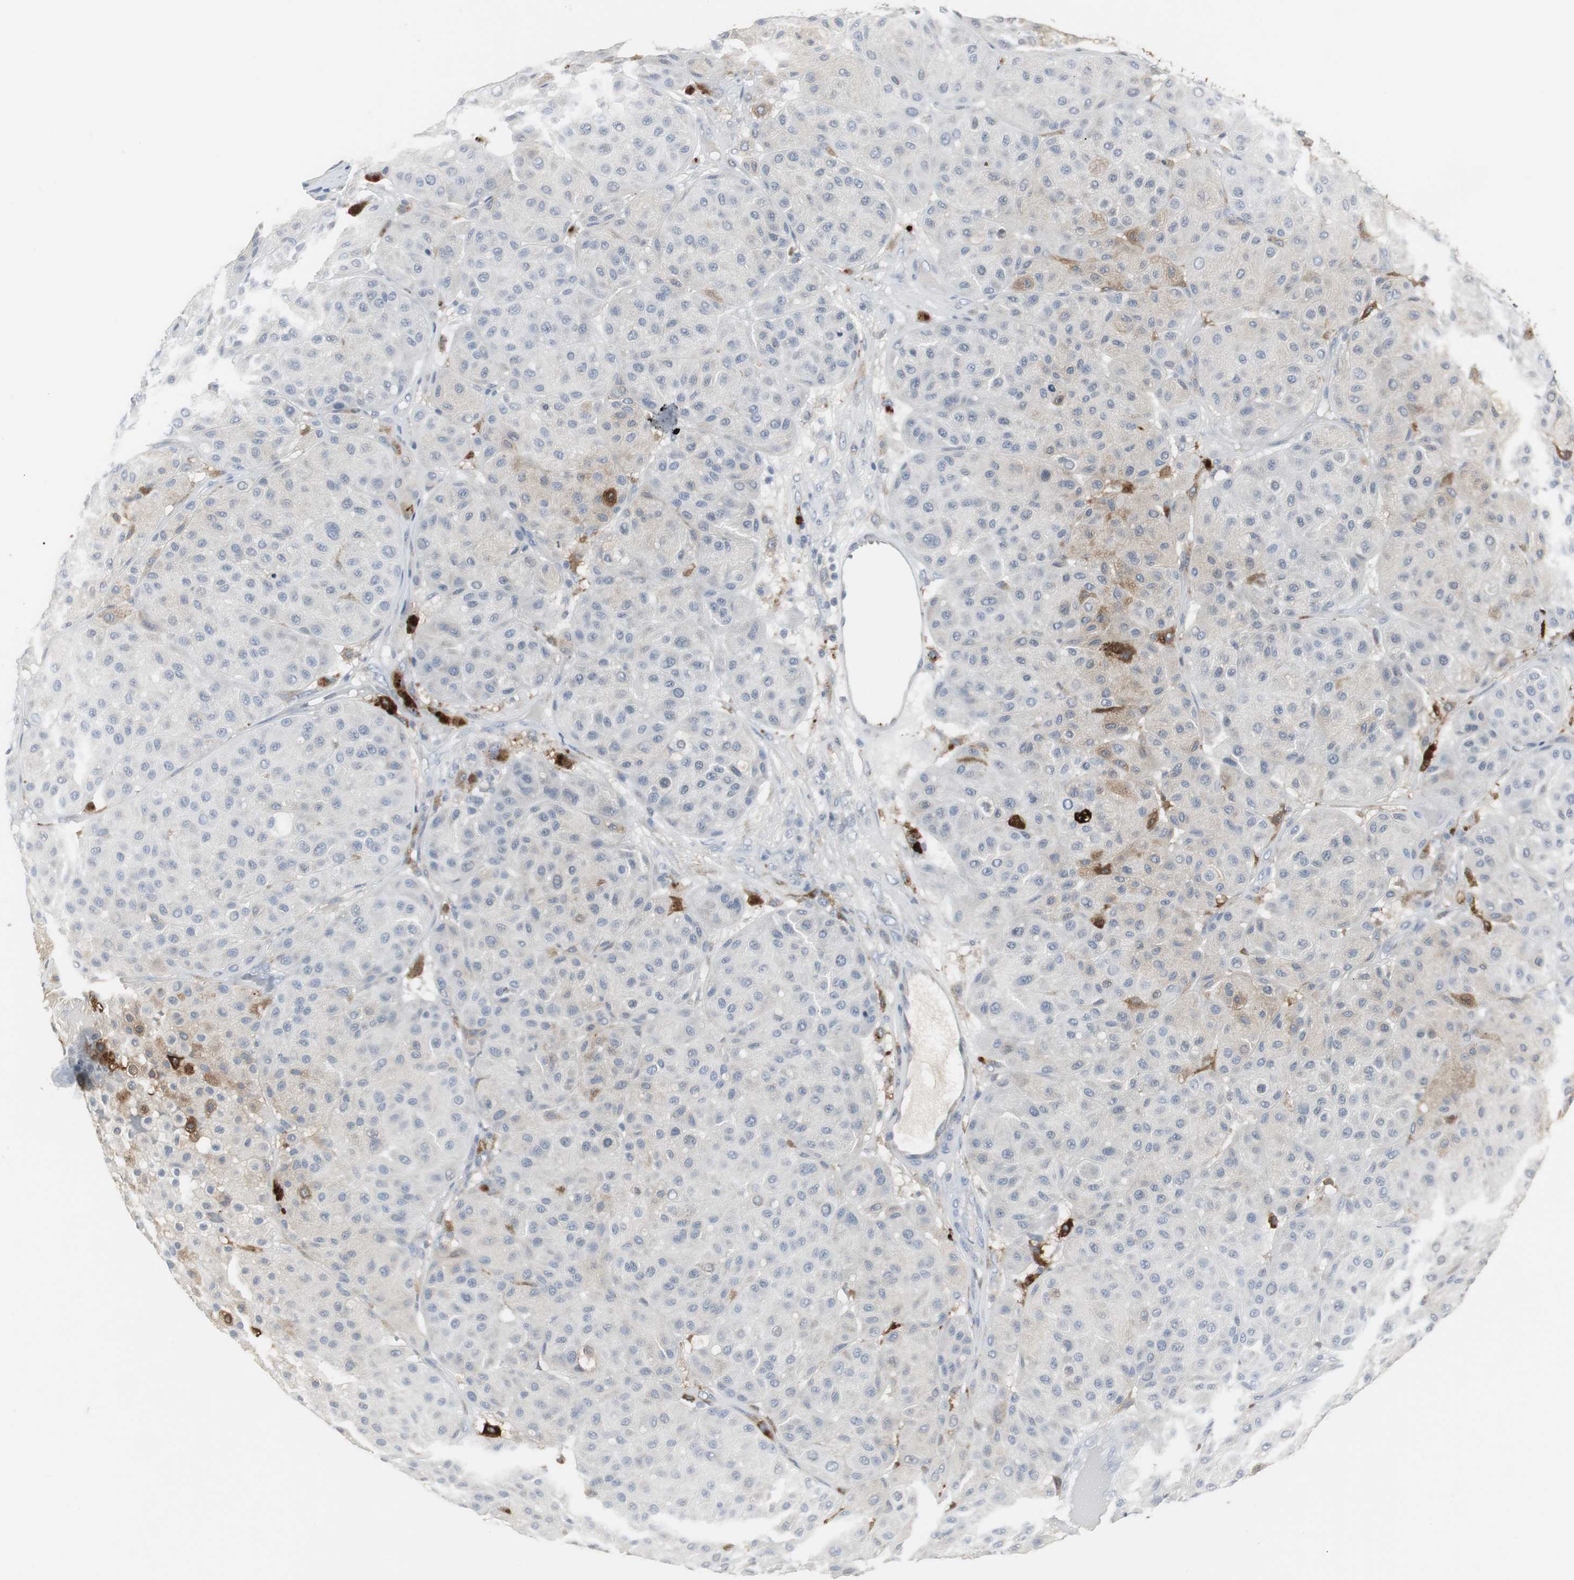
{"staining": {"intensity": "weak", "quantity": "<25%", "location": "cytoplasmic/membranous"}, "tissue": "melanoma", "cell_type": "Tumor cells", "image_type": "cancer", "snomed": [{"axis": "morphology", "description": "Normal tissue, NOS"}, {"axis": "morphology", "description": "Malignant melanoma, Metastatic site"}, {"axis": "topography", "description": "Skin"}], "caption": "Immunohistochemistry micrograph of neoplastic tissue: melanoma stained with DAB shows no significant protein expression in tumor cells. The staining is performed using DAB brown chromogen with nuclei counter-stained in using hematoxylin.", "gene": "PI15", "patient": {"sex": "male", "age": 41}}